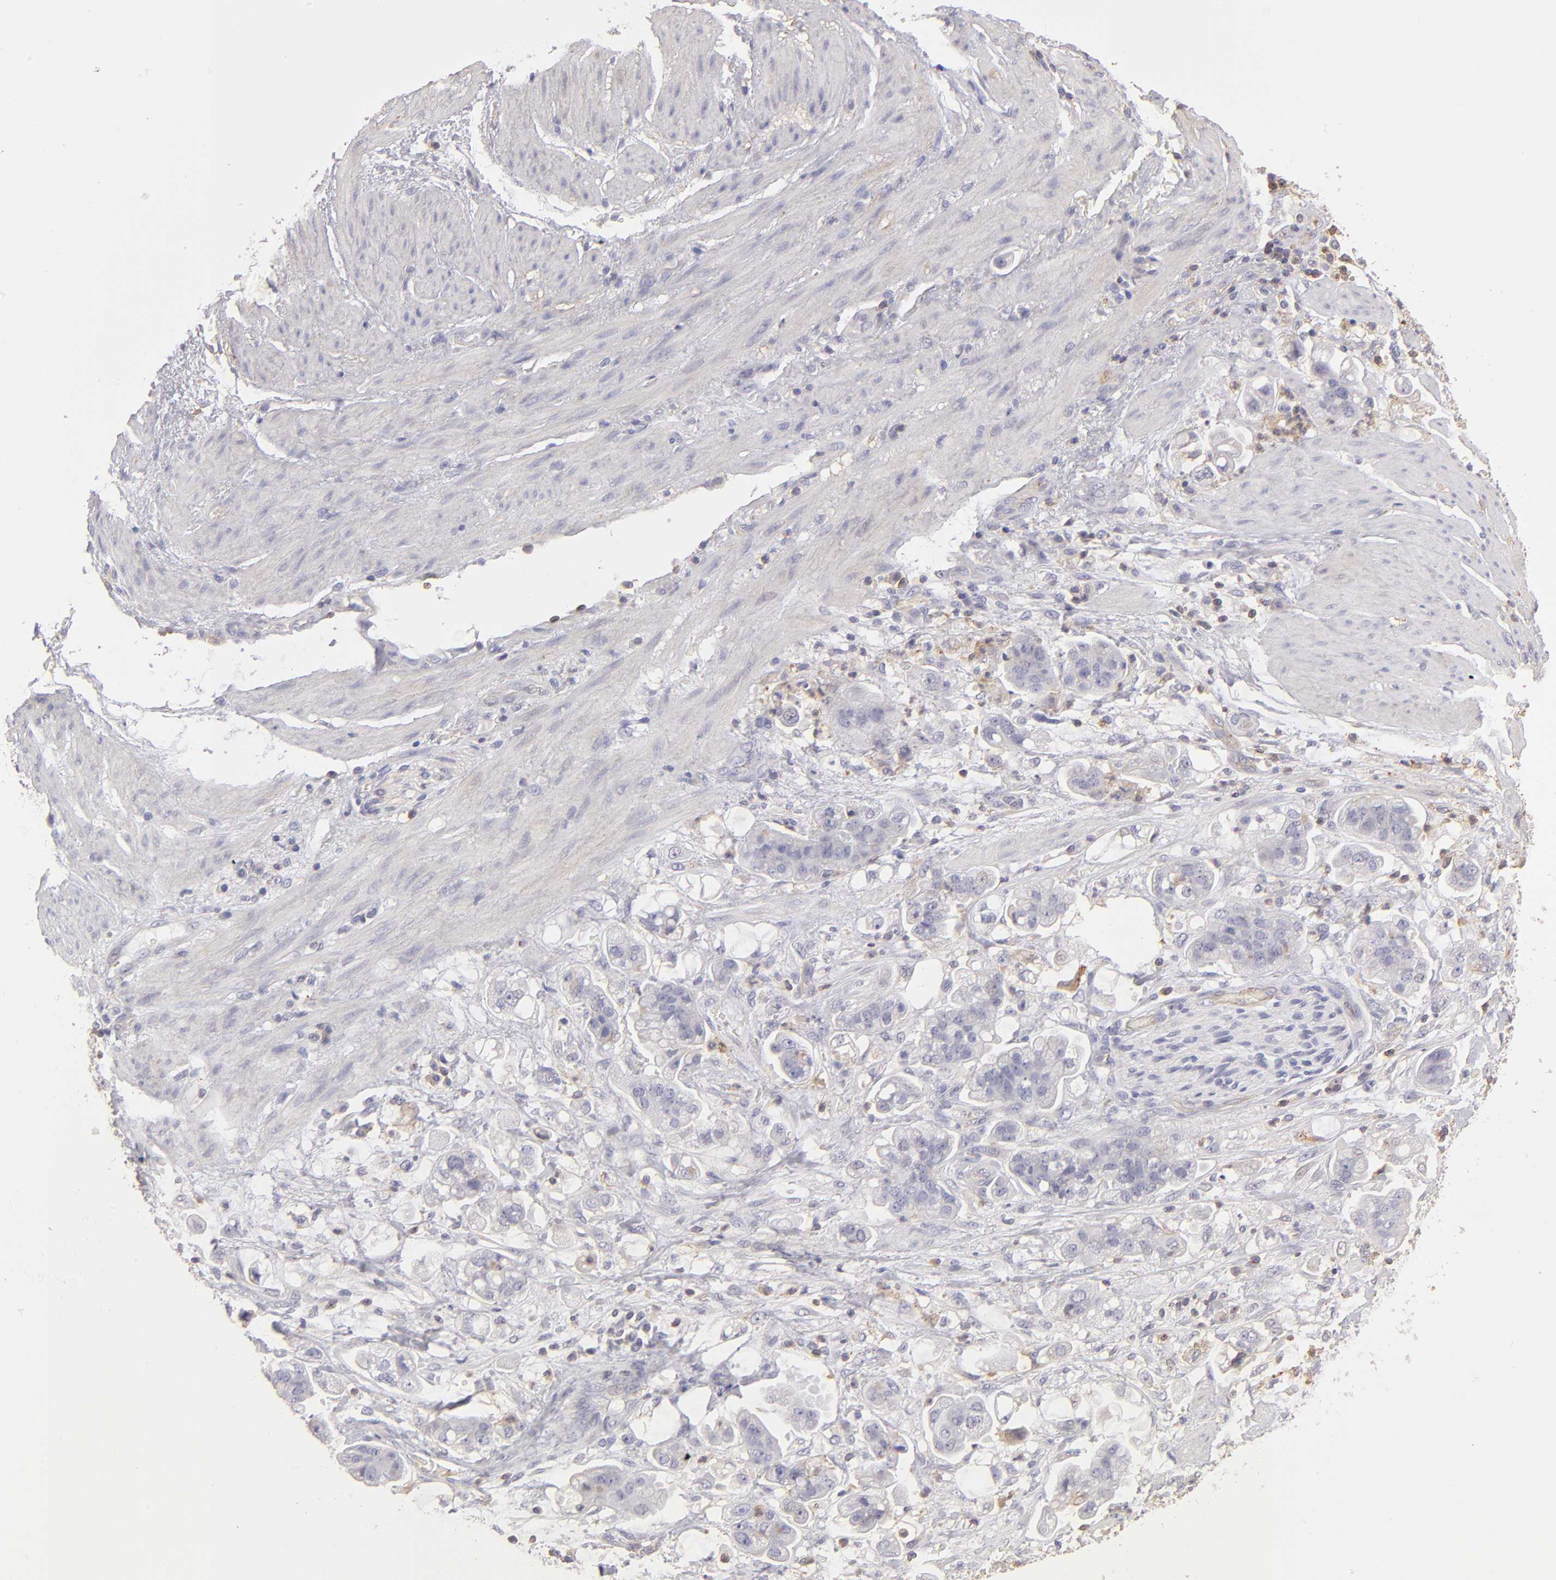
{"staining": {"intensity": "negative", "quantity": "none", "location": "none"}, "tissue": "stomach cancer", "cell_type": "Tumor cells", "image_type": "cancer", "snomed": [{"axis": "morphology", "description": "Adenocarcinoma, NOS"}, {"axis": "topography", "description": "Stomach"}], "caption": "An image of human stomach cancer (adenocarcinoma) is negative for staining in tumor cells.", "gene": "ABCB1", "patient": {"sex": "male", "age": 62}}